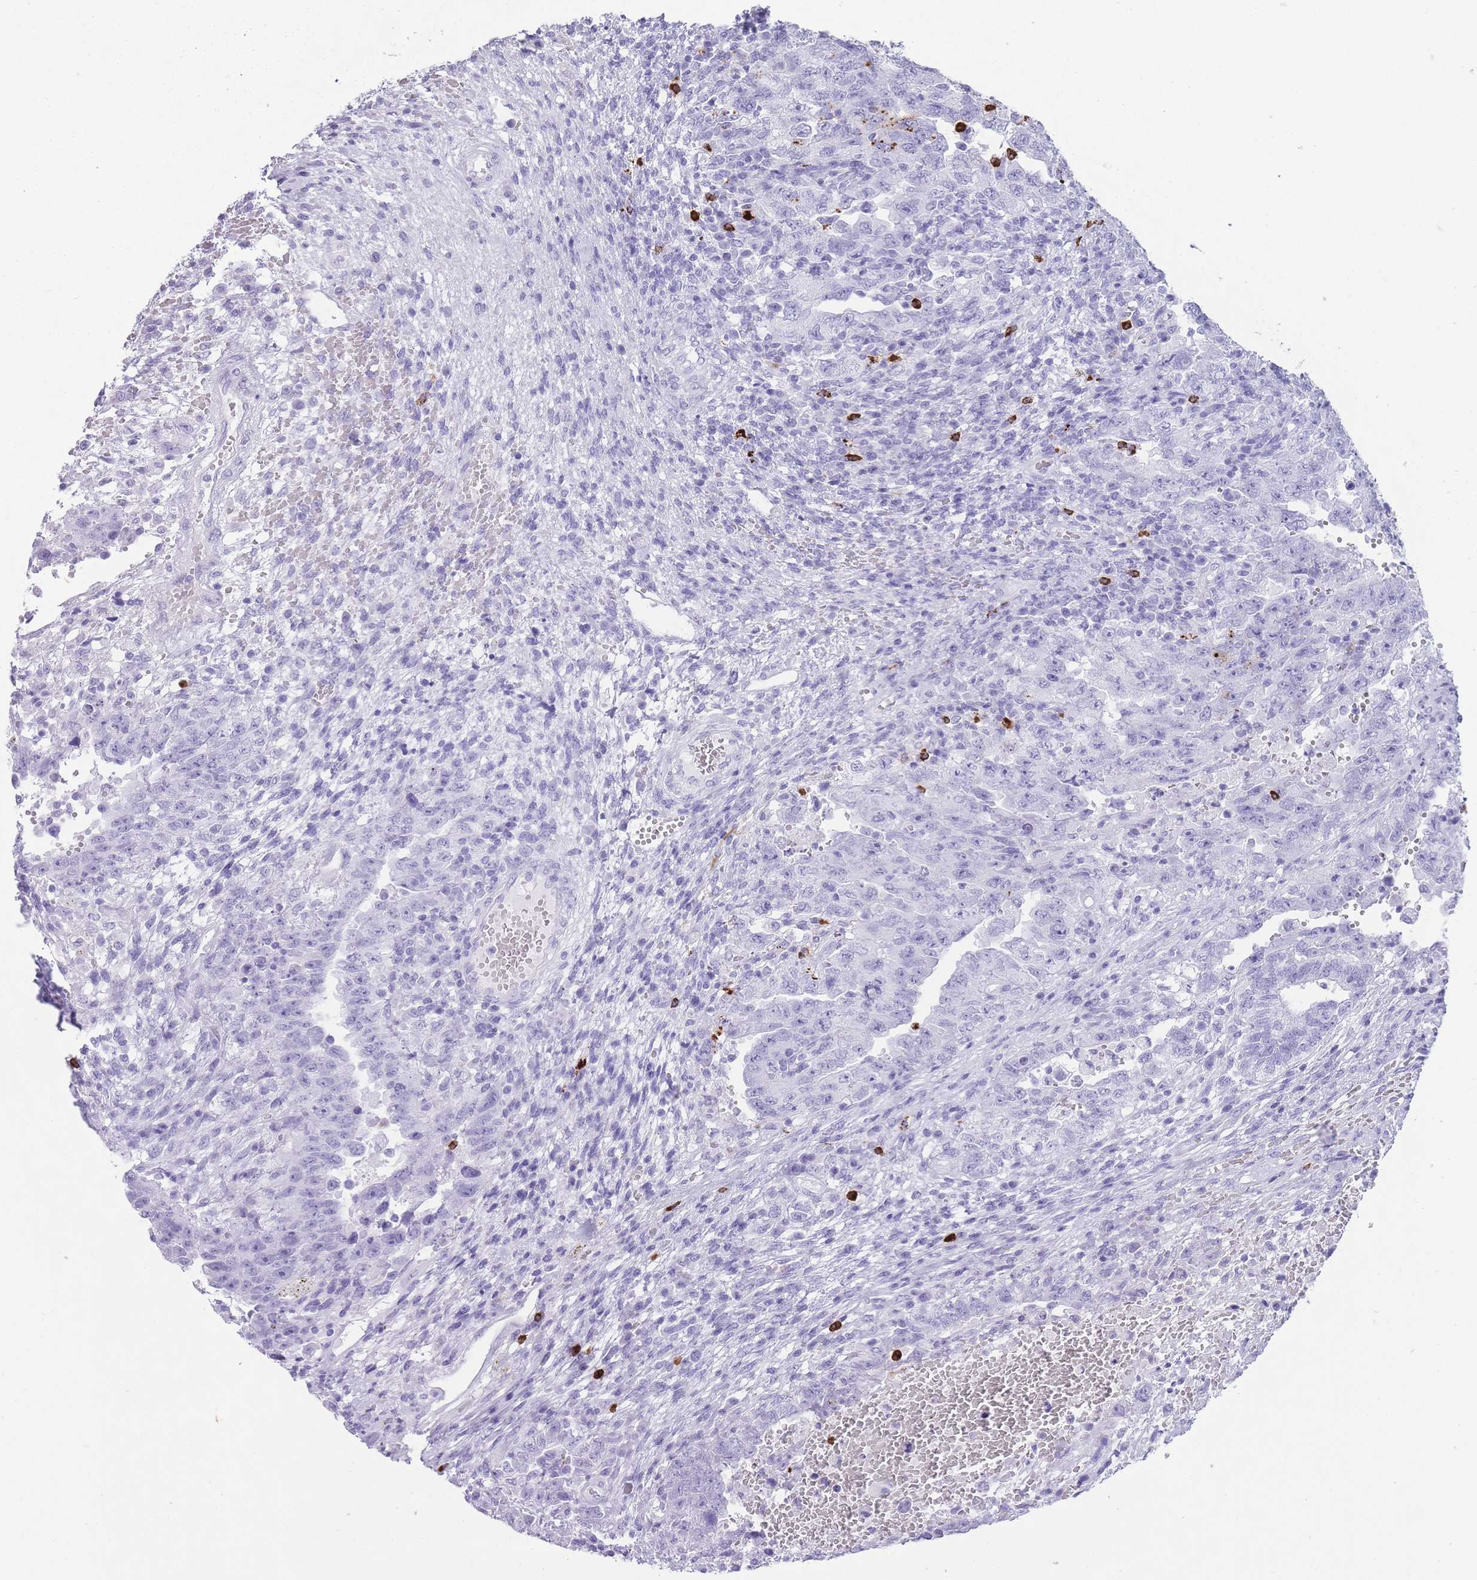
{"staining": {"intensity": "negative", "quantity": "none", "location": "none"}, "tissue": "testis cancer", "cell_type": "Tumor cells", "image_type": "cancer", "snomed": [{"axis": "morphology", "description": "Carcinoma, Embryonal, NOS"}, {"axis": "topography", "description": "Testis"}], "caption": "Immunohistochemical staining of human testis cancer shows no significant positivity in tumor cells.", "gene": "OR4F21", "patient": {"sex": "male", "age": 26}}